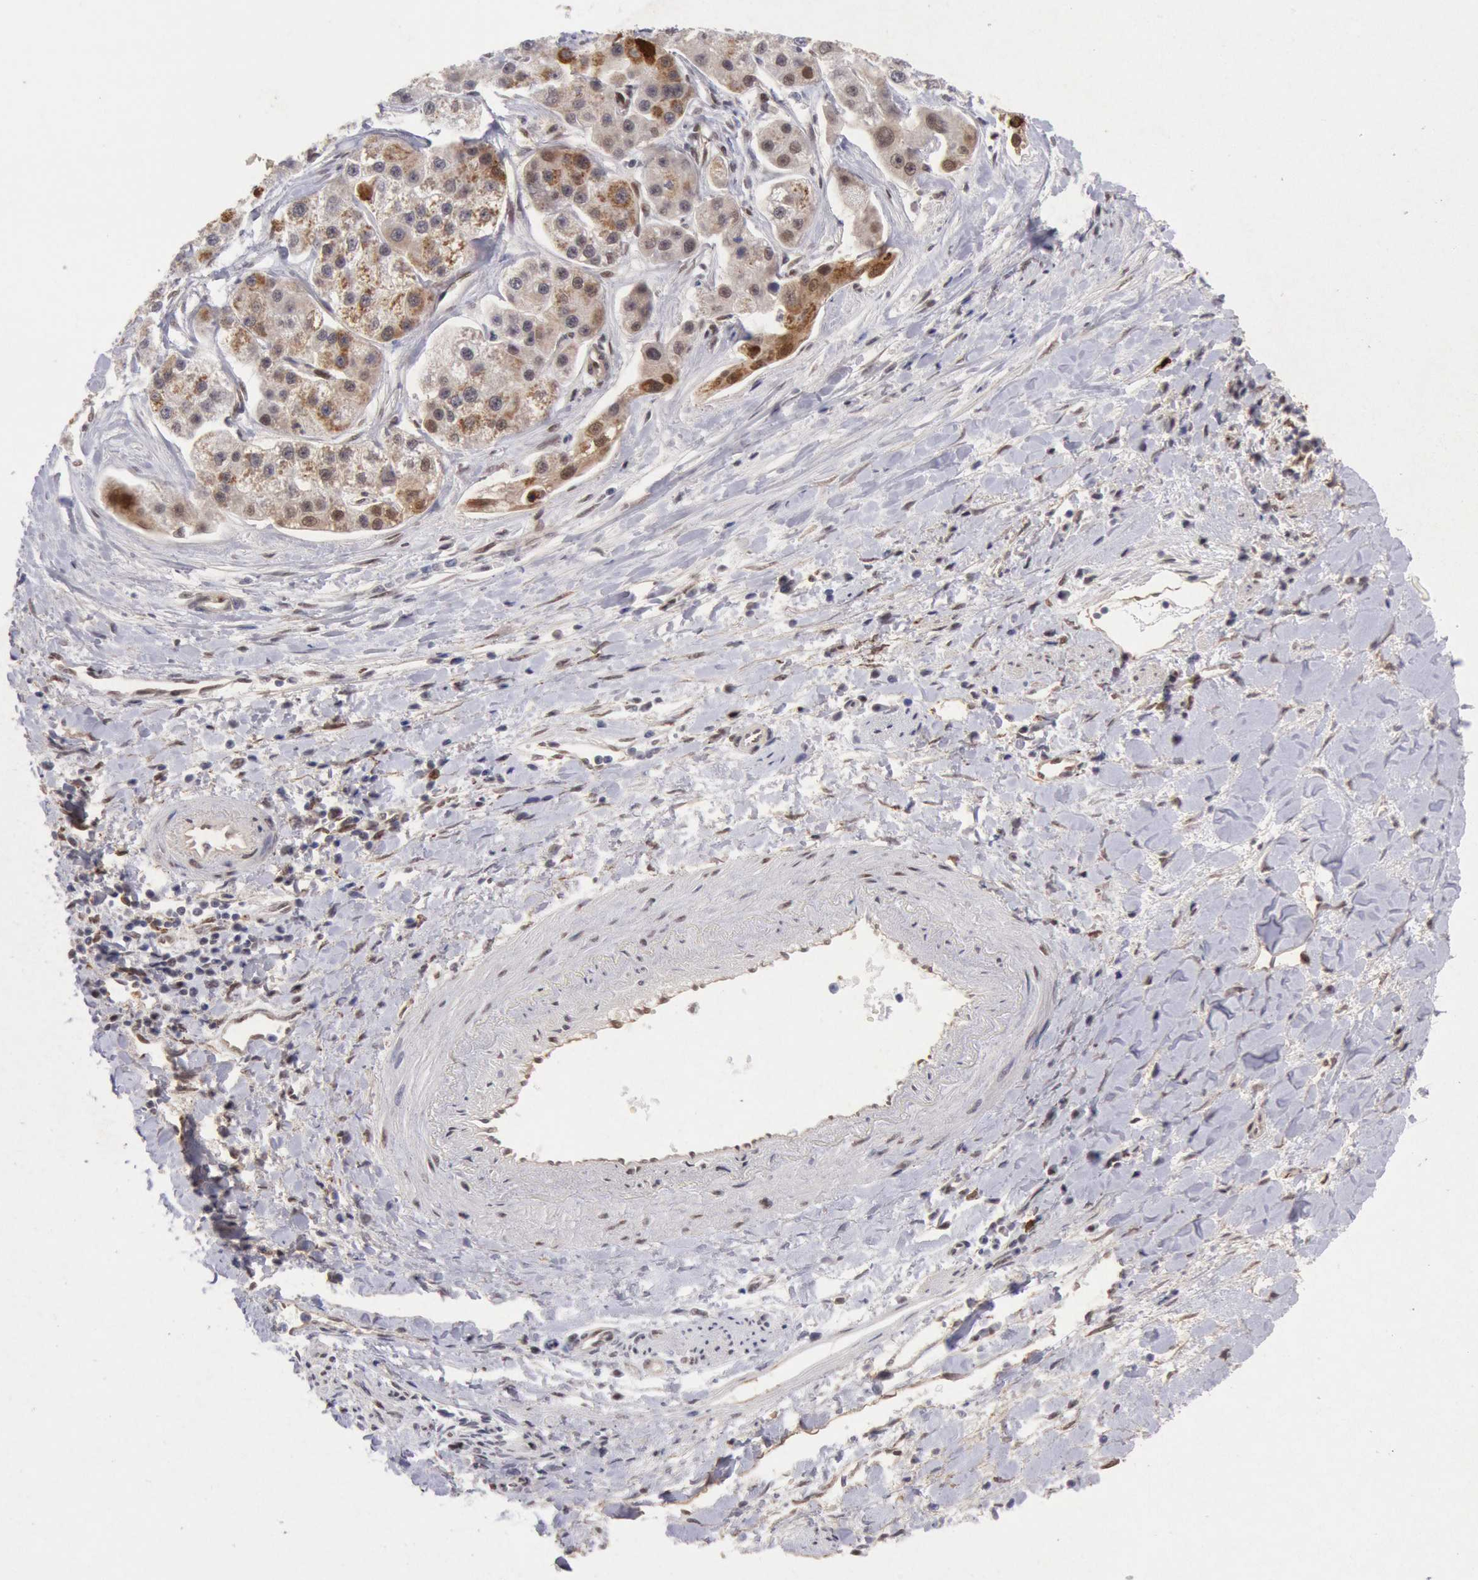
{"staining": {"intensity": "moderate", "quantity": "<25%", "location": "cytoplasmic/membranous,nuclear"}, "tissue": "liver cancer", "cell_type": "Tumor cells", "image_type": "cancer", "snomed": [{"axis": "morphology", "description": "Carcinoma, Hepatocellular, NOS"}, {"axis": "topography", "description": "Liver"}], "caption": "Protein staining shows moderate cytoplasmic/membranous and nuclear staining in about <25% of tumor cells in liver cancer (hepatocellular carcinoma).", "gene": "CDKN2B", "patient": {"sex": "female", "age": 85}}